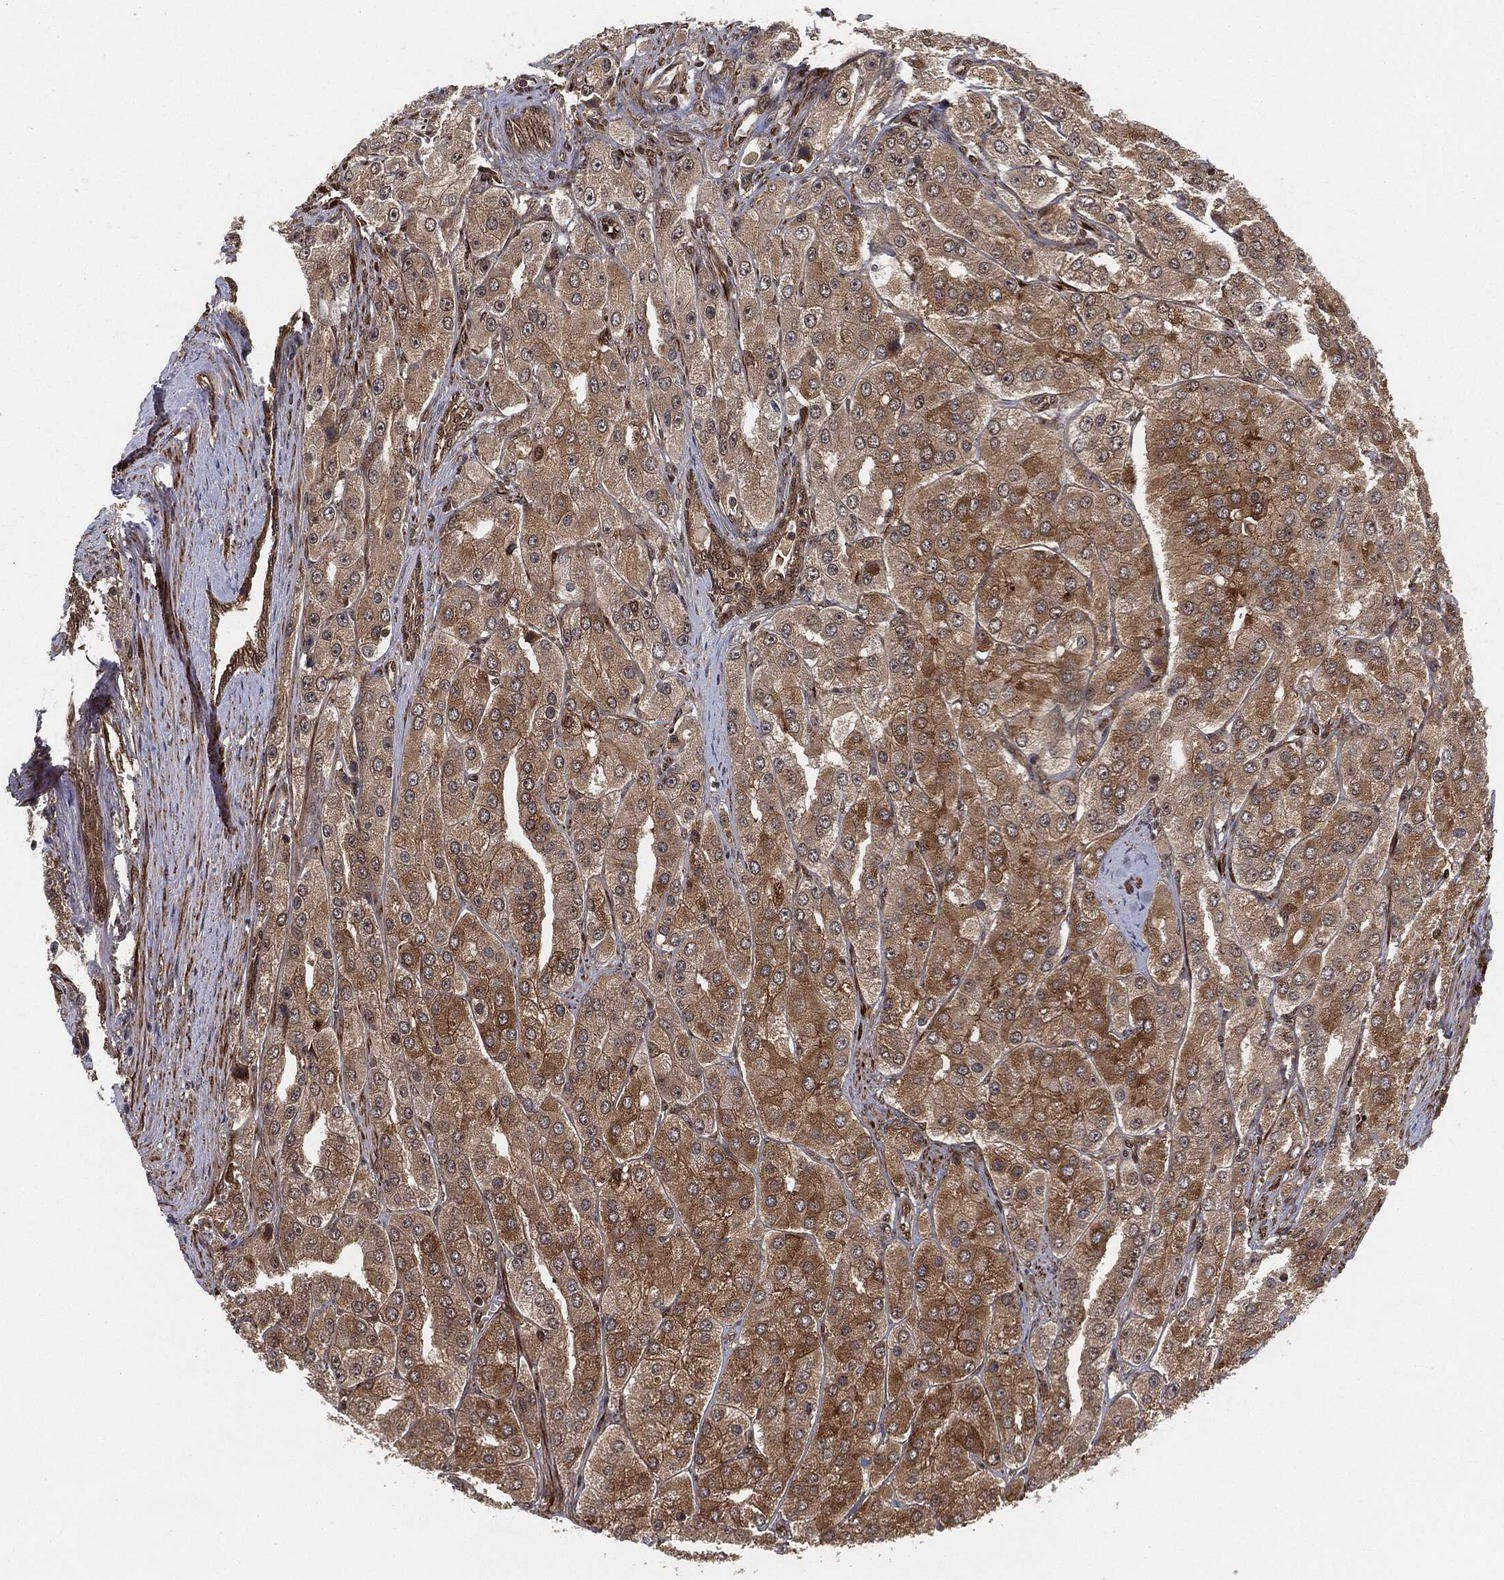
{"staining": {"intensity": "moderate", "quantity": "25%-75%", "location": "cytoplasmic/membranous"}, "tissue": "prostate cancer", "cell_type": "Tumor cells", "image_type": "cancer", "snomed": [{"axis": "morphology", "description": "Adenocarcinoma, Low grade"}, {"axis": "topography", "description": "Prostate"}], "caption": "Immunohistochemistry (DAB) staining of human prostate cancer (low-grade adenocarcinoma) reveals moderate cytoplasmic/membranous protein staining in about 25%-75% of tumor cells.", "gene": "CAPRIN2", "patient": {"sex": "male", "age": 69}}